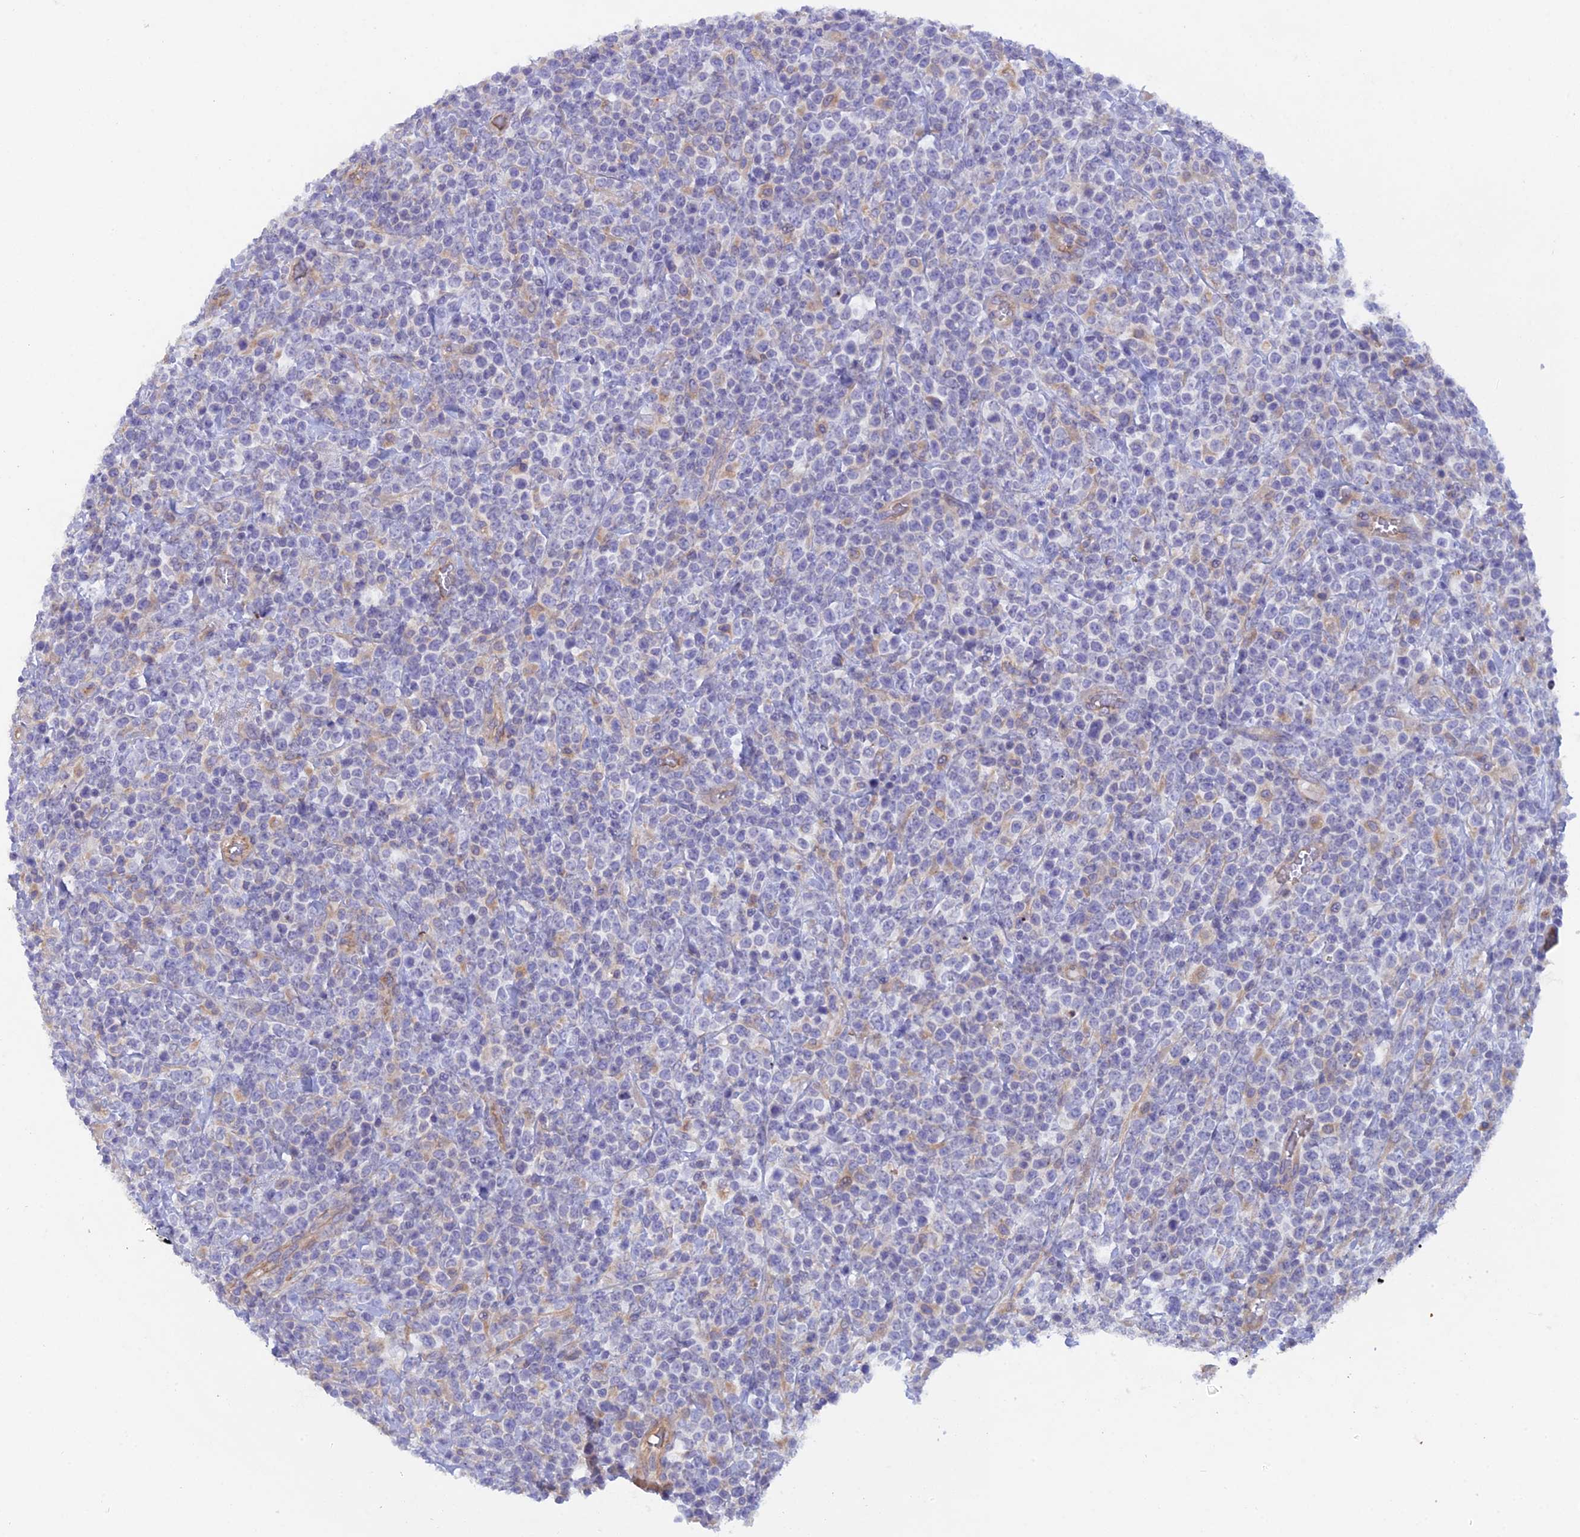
{"staining": {"intensity": "negative", "quantity": "none", "location": "none"}, "tissue": "lymphoma", "cell_type": "Tumor cells", "image_type": "cancer", "snomed": [{"axis": "morphology", "description": "Malignant lymphoma, non-Hodgkin's type, High grade"}, {"axis": "topography", "description": "Colon"}], "caption": "DAB (3,3'-diaminobenzidine) immunohistochemical staining of human high-grade malignant lymphoma, non-Hodgkin's type exhibits no significant expression in tumor cells. Nuclei are stained in blue.", "gene": "FZR1", "patient": {"sex": "female", "age": 53}}